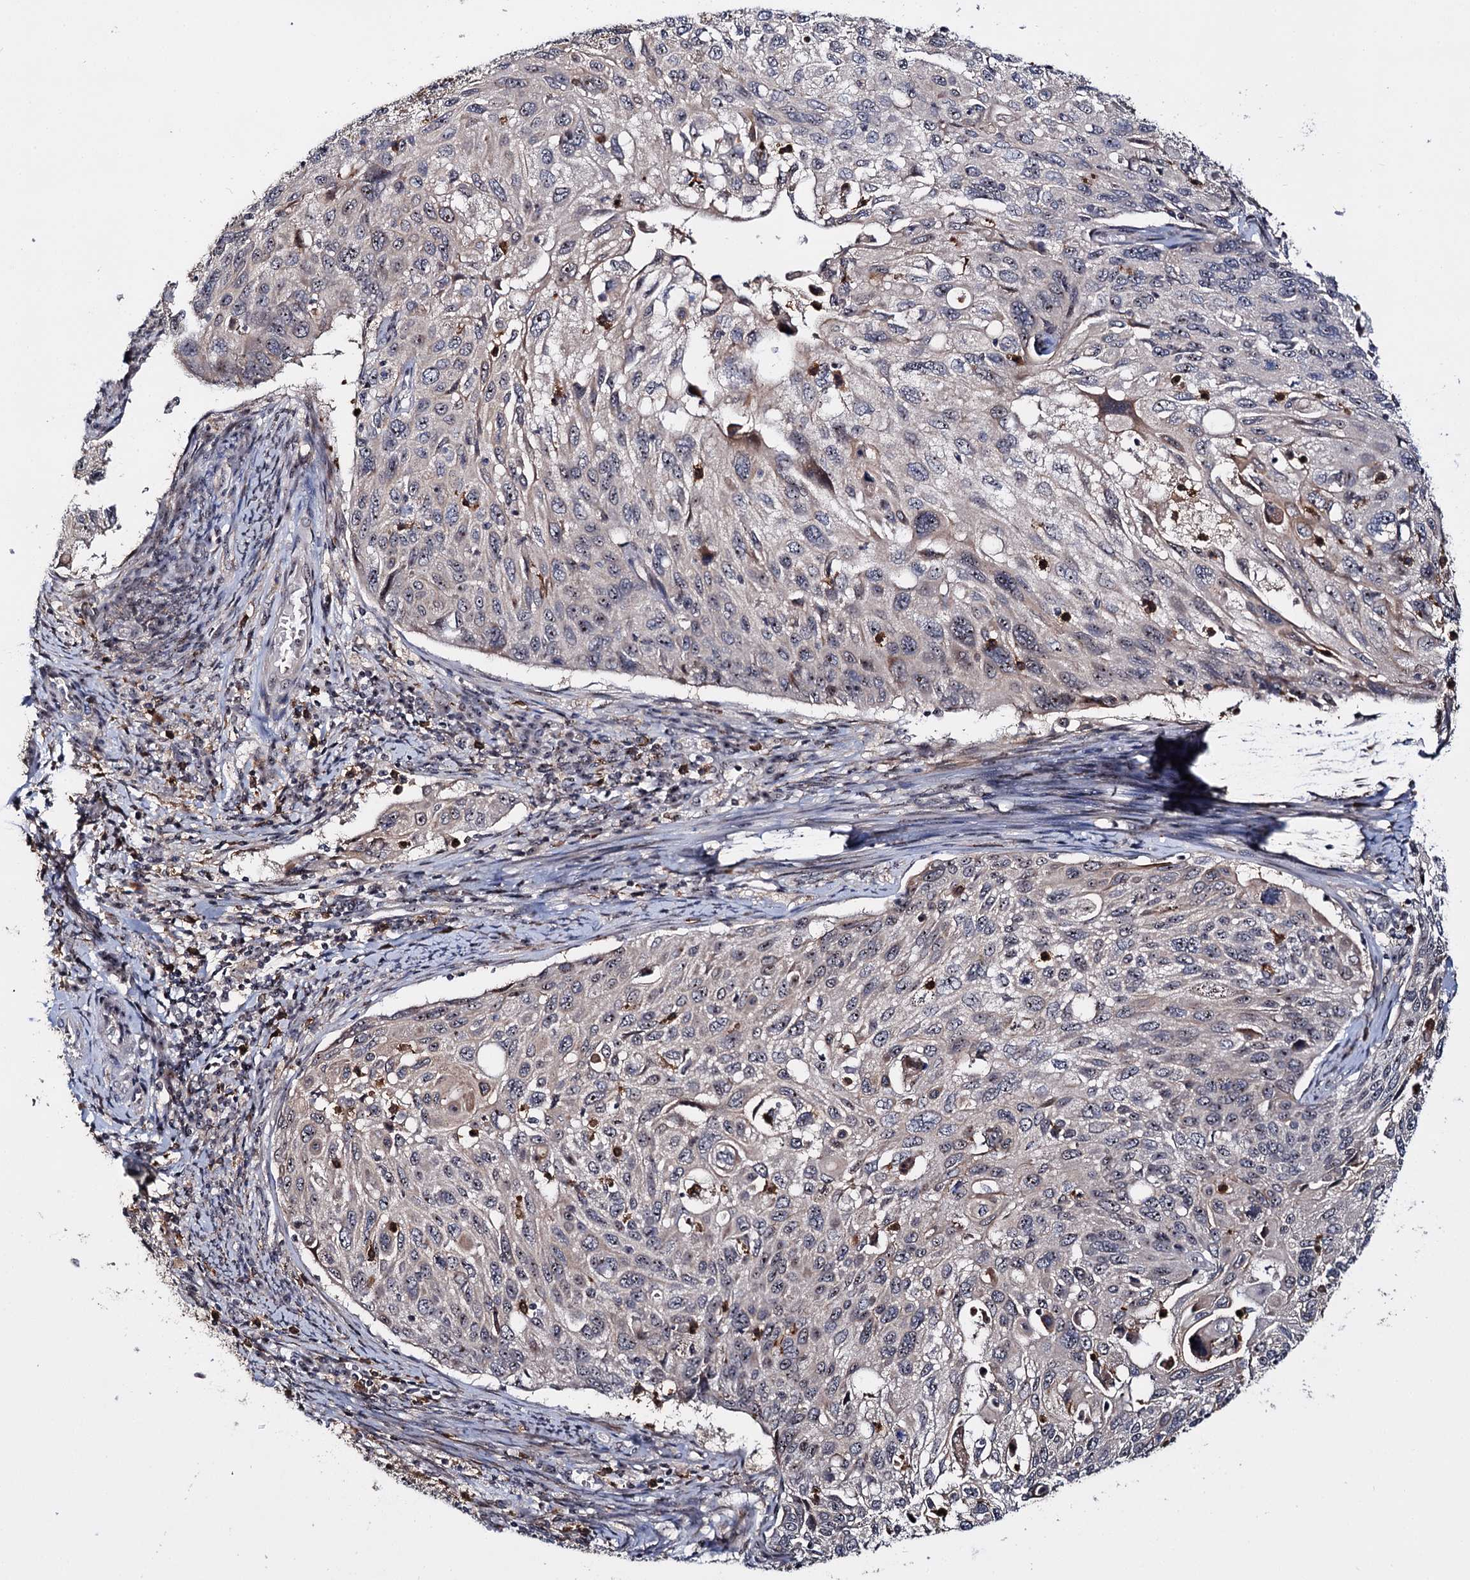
{"staining": {"intensity": "weak", "quantity": "<25%", "location": "cytoplasmic/membranous"}, "tissue": "cervical cancer", "cell_type": "Tumor cells", "image_type": "cancer", "snomed": [{"axis": "morphology", "description": "Squamous cell carcinoma, NOS"}, {"axis": "topography", "description": "Cervix"}], "caption": "The histopathology image shows no staining of tumor cells in cervical squamous cell carcinoma.", "gene": "SUPT20H", "patient": {"sex": "female", "age": 70}}